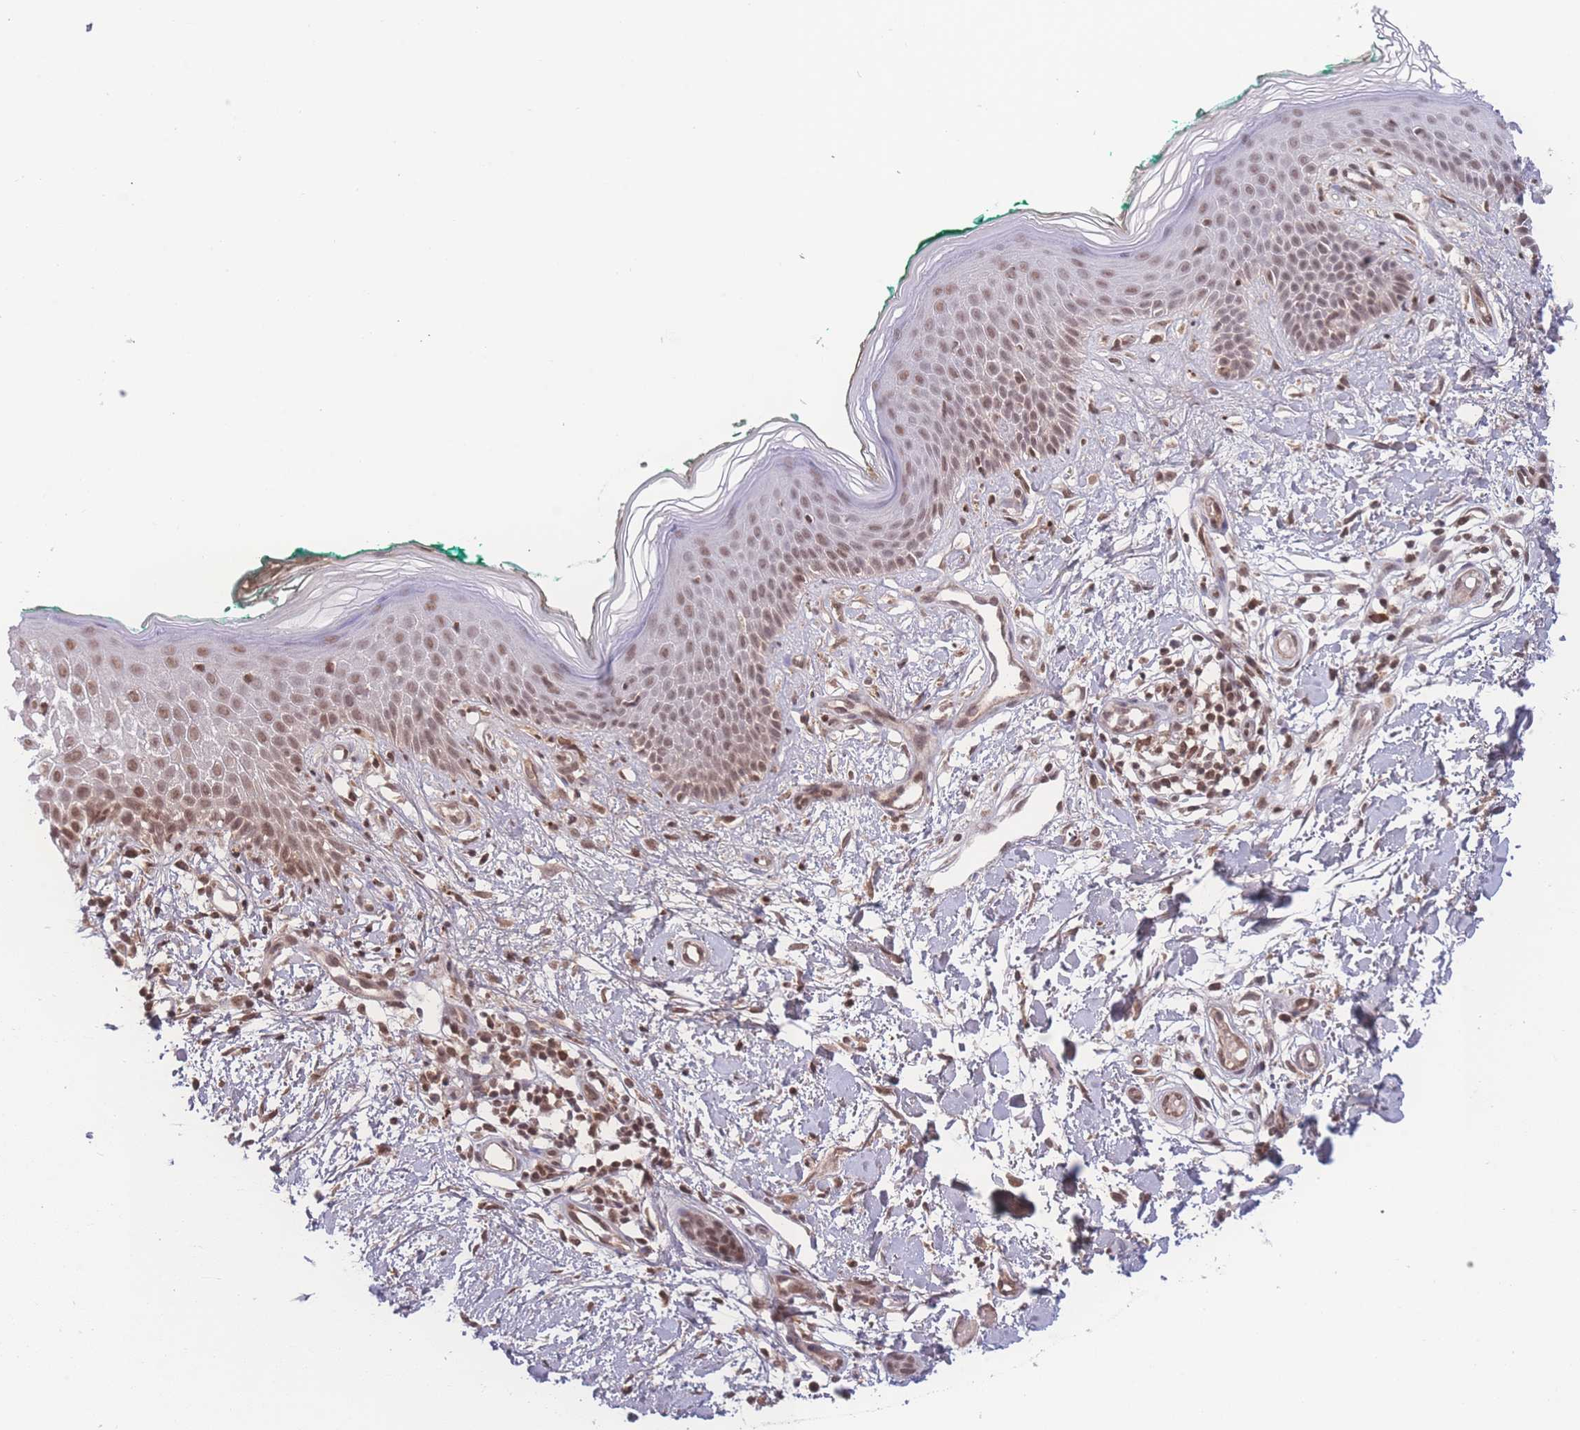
{"staining": {"intensity": "moderate", "quantity": ">75%", "location": "nuclear"}, "tissue": "skin", "cell_type": "Fibroblasts", "image_type": "normal", "snomed": [{"axis": "morphology", "description": "Normal tissue, NOS"}, {"axis": "morphology", "description": "Malignant melanoma, NOS"}, {"axis": "topography", "description": "Skin"}], "caption": "Skin stained for a protein (brown) shows moderate nuclear positive positivity in approximately >75% of fibroblasts.", "gene": "RAVER1", "patient": {"sex": "male", "age": 62}}